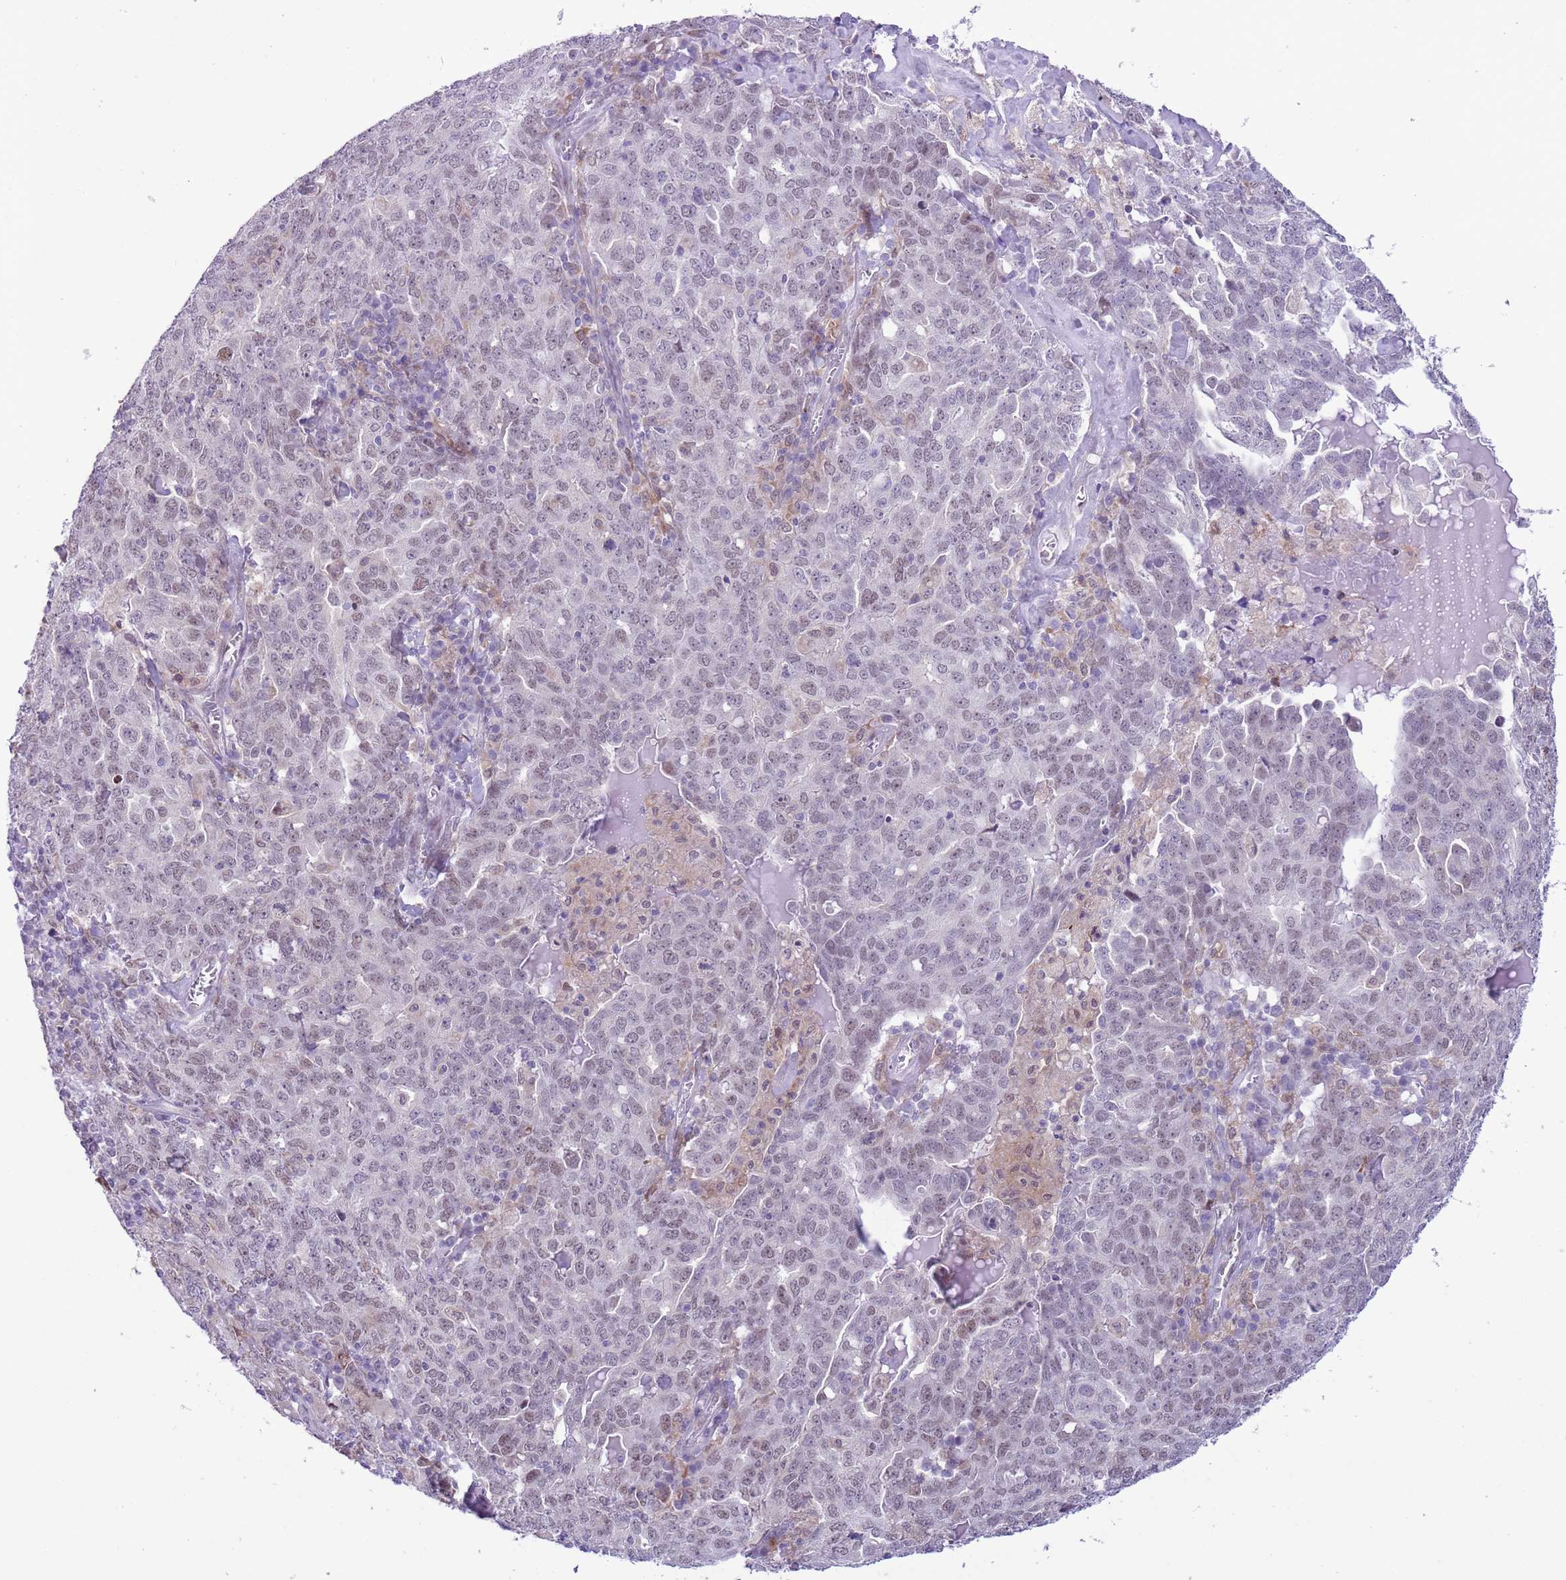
{"staining": {"intensity": "weak", "quantity": "25%-75%", "location": "nuclear"}, "tissue": "ovarian cancer", "cell_type": "Tumor cells", "image_type": "cancer", "snomed": [{"axis": "morphology", "description": "Carcinoma, endometroid"}, {"axis": "topography", "description": "Ovary"}], "caption": "A histopathology image of human ovarian endometroid carcinoma stained for a protein shows weak nuclear brown staining in tumor cells. (DAB IHC with brightfield microscopy, high magnification).", "gene": "ZNF576", "patient": {"sex": "female", "age": 62}}